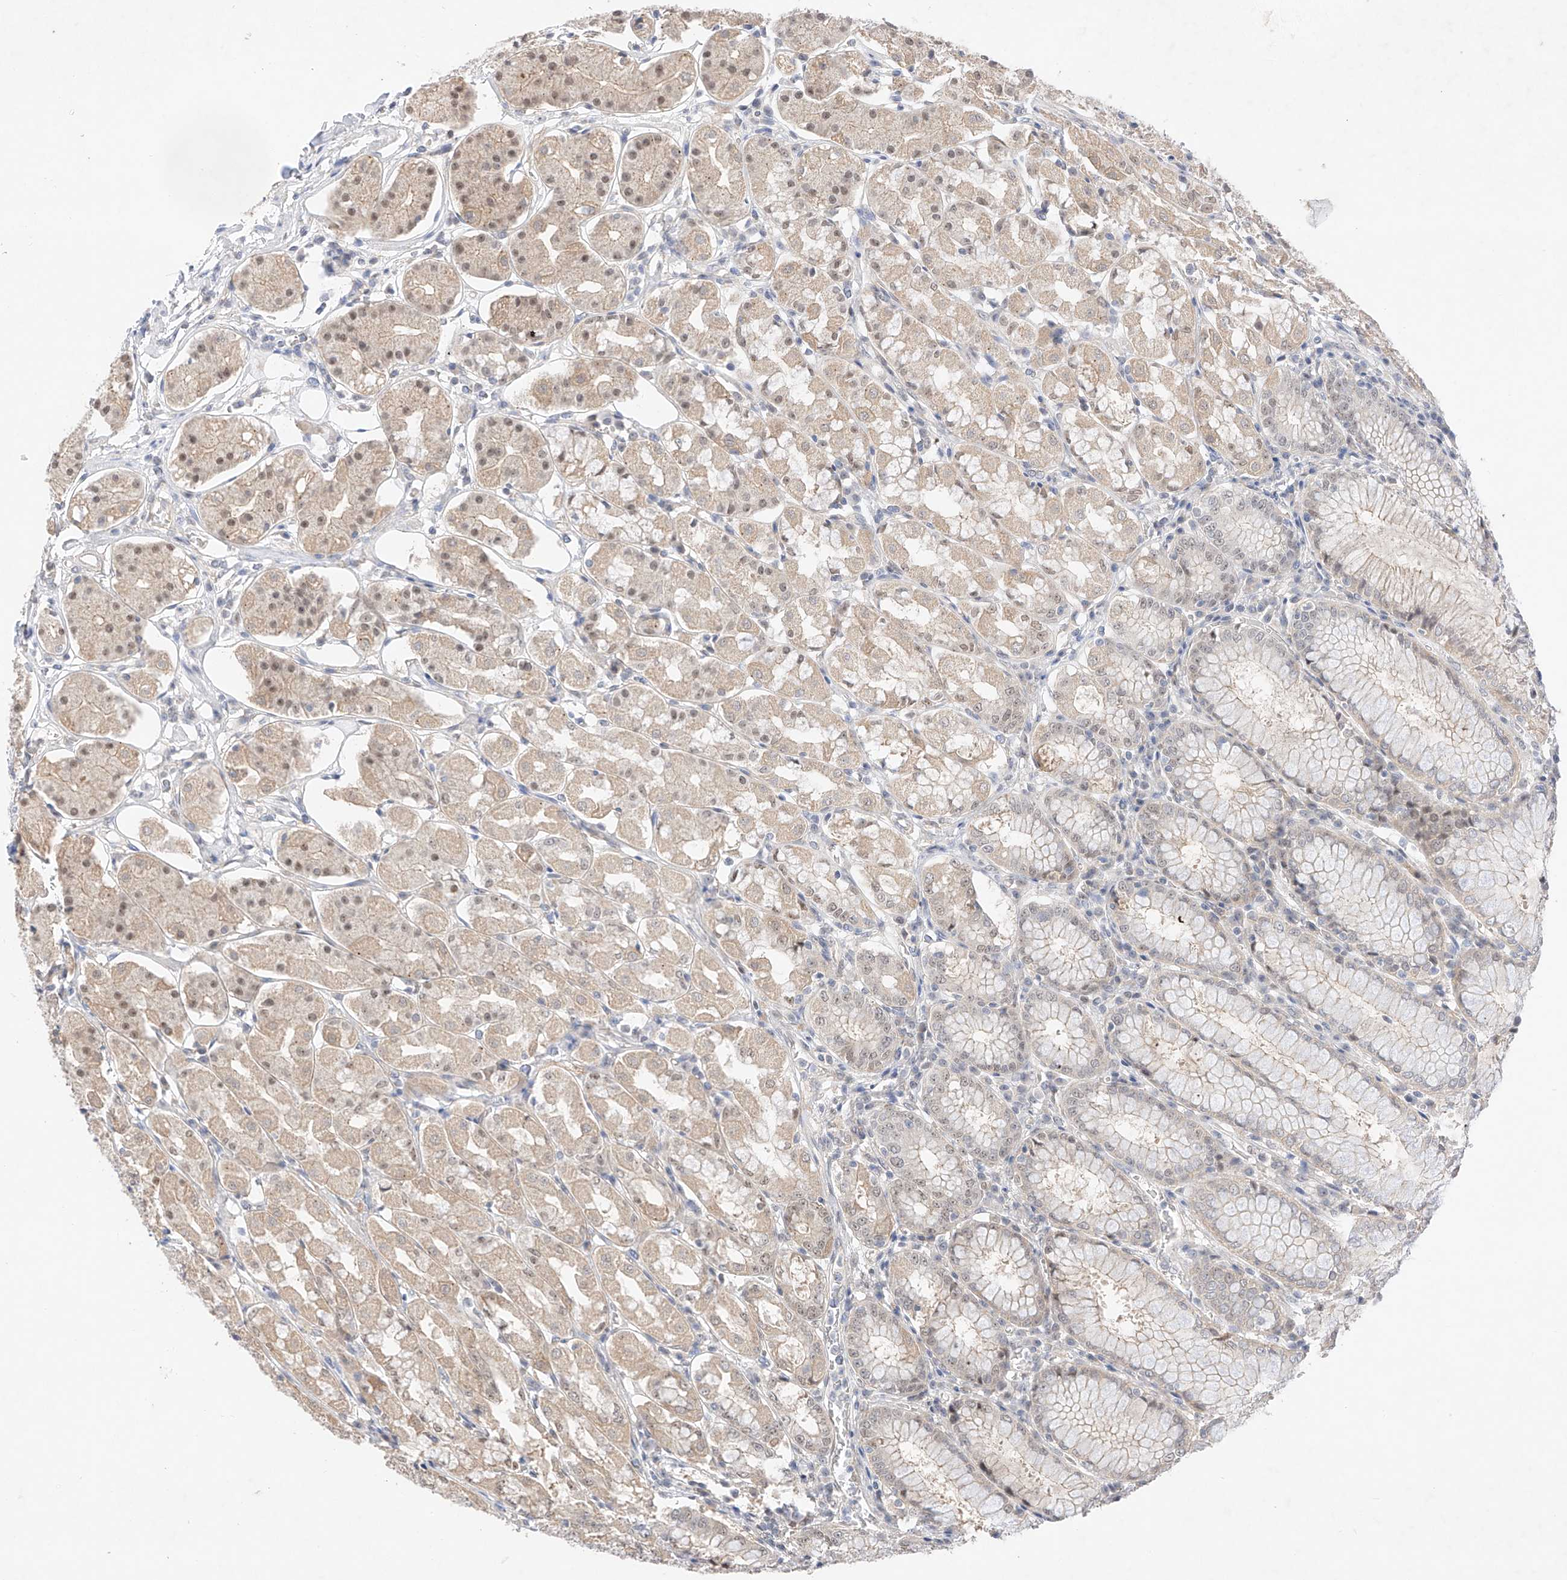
{"staining": {"intensity": "weak", "quantity": "25%-75%", "location": "cytoplasmic/membranous,nuclear"}, "tissue": "stomach", "cell_type": "Glandular cells", "image_type": "normal", "snomed": [{"axis": "morphology", "description": "Normal tissue, NOS"}, {"axis": "topography", "description": "Stomach, lower"}], "caption": "Immunohistochemistry (IHC) staining of benign stomach, which shows low levels of weak cytoplasmic/membranous,nuclear staining in approximately 25%-75% of glandular cells indicating weak cytoplasmic/membranous,nuclear protein positivity. The staining was performed using DAB (brown) for protein detection and nuclei were counterstained in hematoxylin (blue).", "gene": "IL22RA2", "patient": {"sex": "female", "age": 56}}